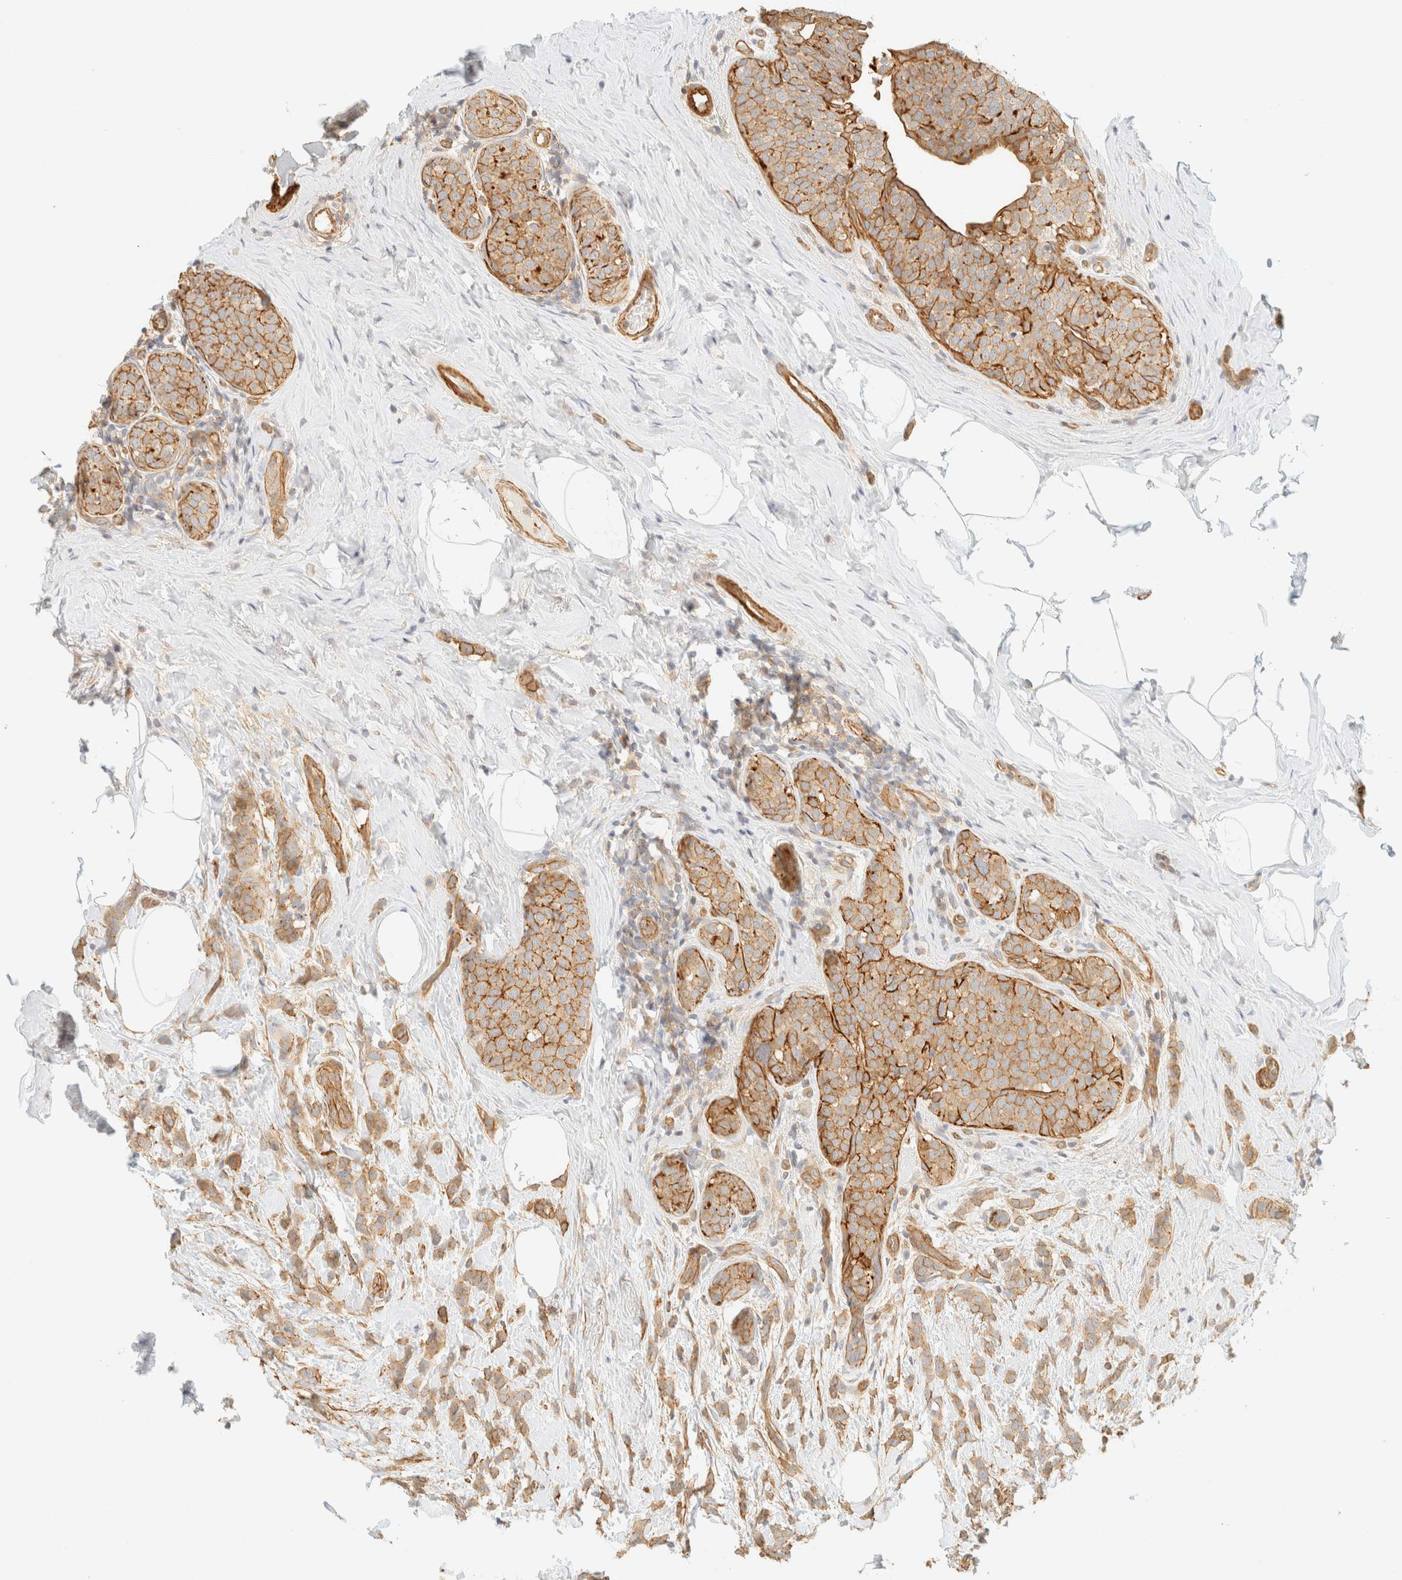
{"staining": {"intensity": "moderate", "quantity": ">75%", "location": "cytoplasmic/membranous"}, "tissue": "breast cancer", "cell_type": "Tumor cells", "image_type": "cancer", "snomed": [{"axis": "morphology", "description": "Lobular carcinoma, in situ"}, {"axis": "morphology", "description": "Lobular carcinoma"}, {"axis": "topography", "description": "Breast"}], "caption": "Moderate cytoplasmic/membranous protein expression is present in approximately >75% of tumor cells in breast cancer (lobular carcinoma in situ). The staining is performed using DAB (3,3'-diaminobenzidine) brown chromogen to label protein expression. The nuclei are counter-stained blue using hematoxylin.", "gene": "OTOP2", "patient": {"sex": "female", "age": 41}}